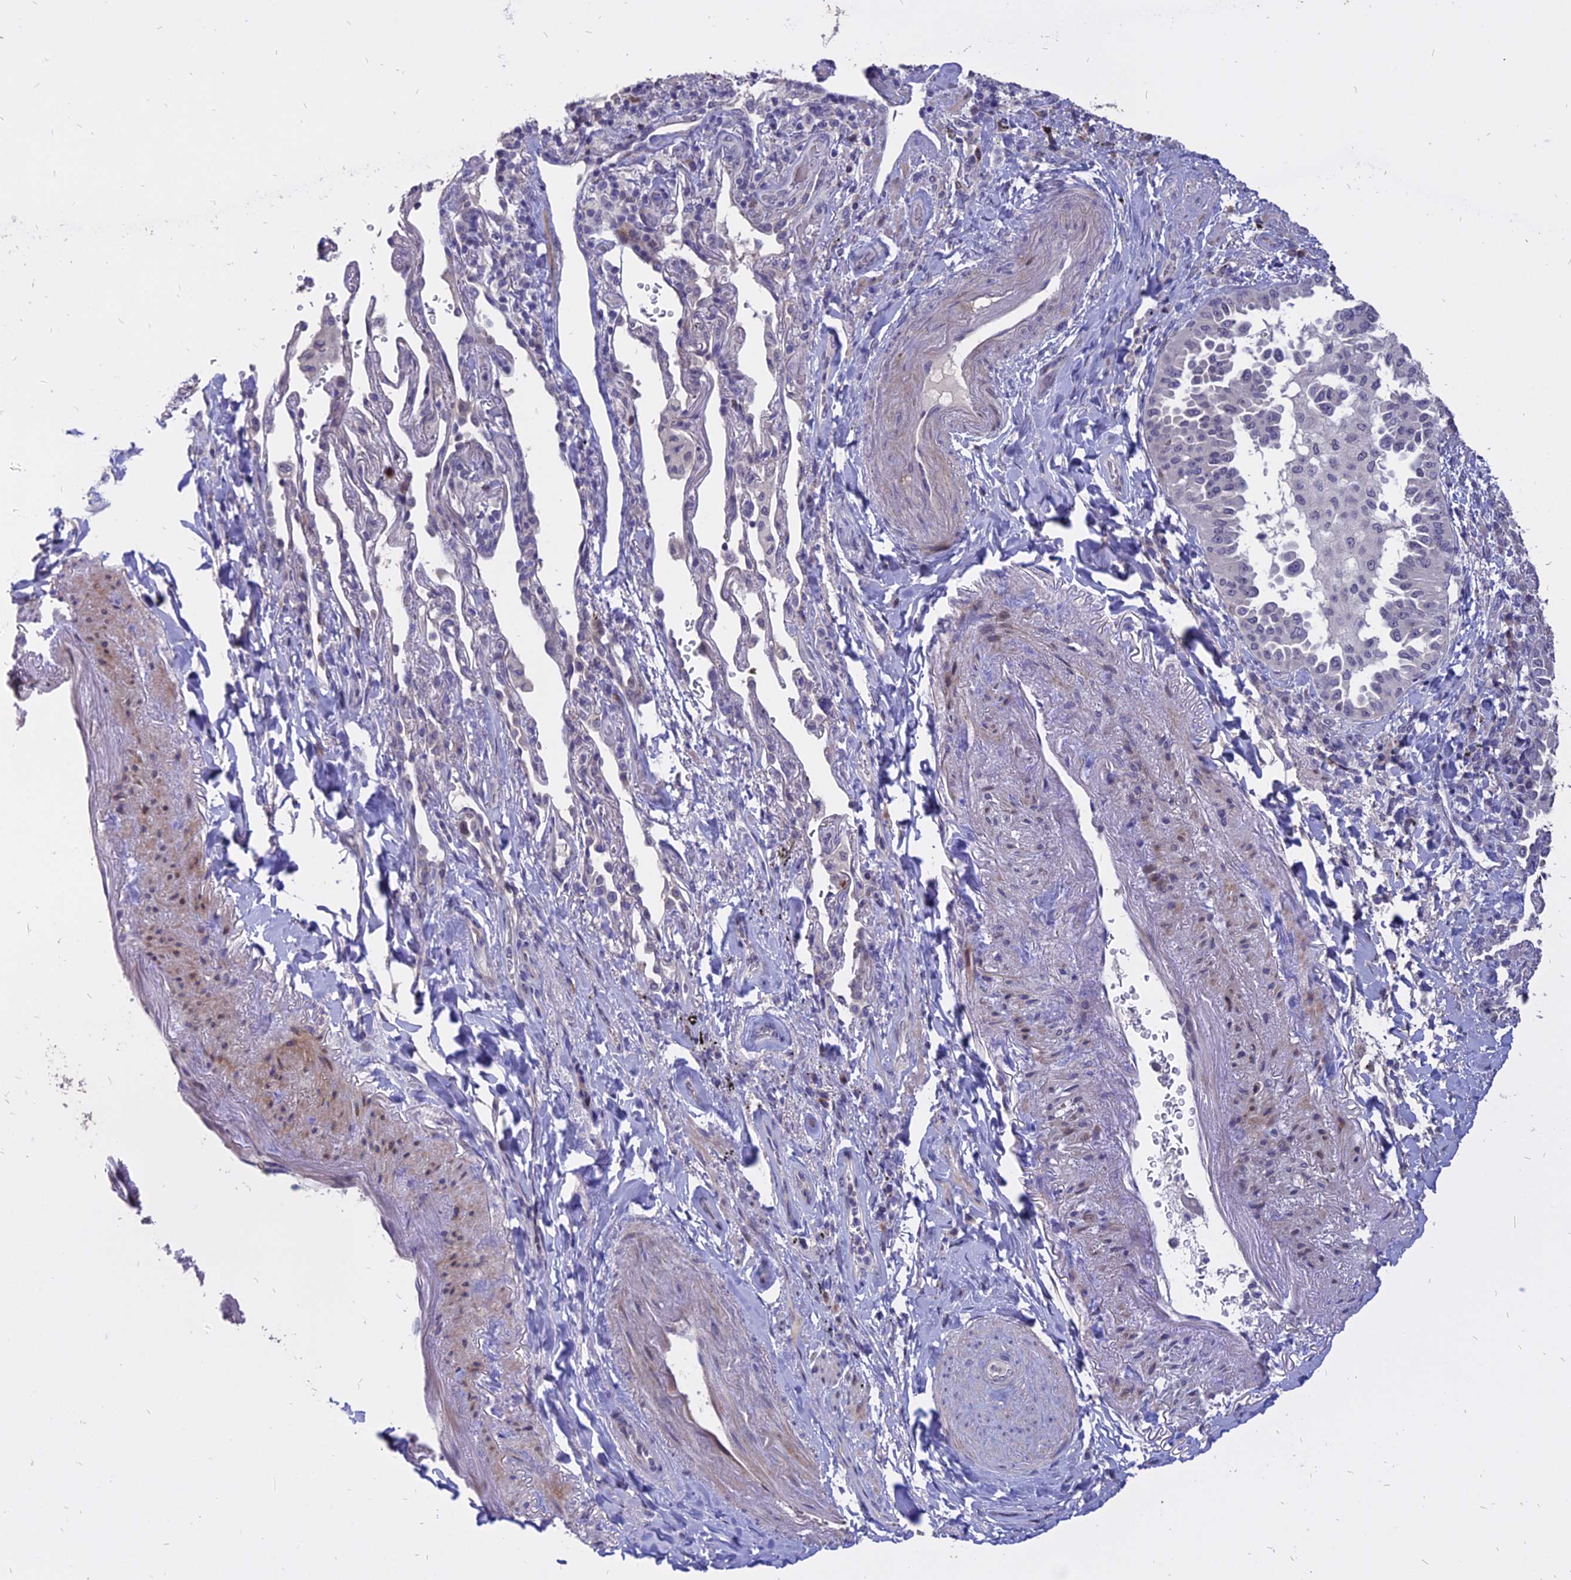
{"staining": {"intensity": "negative", "quantity": "none", "location": "none"}, "tissue": "lung cancer", "cell_type": "Tumor cells", "image_type": "cancer", "snomed": [{"axis": "morphology", "description": "Adenocarcinoma, NOS"}, {"axis": "topography", "description": "Lung"}], "caption": "IHC image of neoplastic tissue: human lung cancer stained with DAB (3,3'-diaminobenzidine) displays no significant protein positivity in tumor cells.", "gene": "TMEM263", "patient": {"sex": "female", "age": 69}}